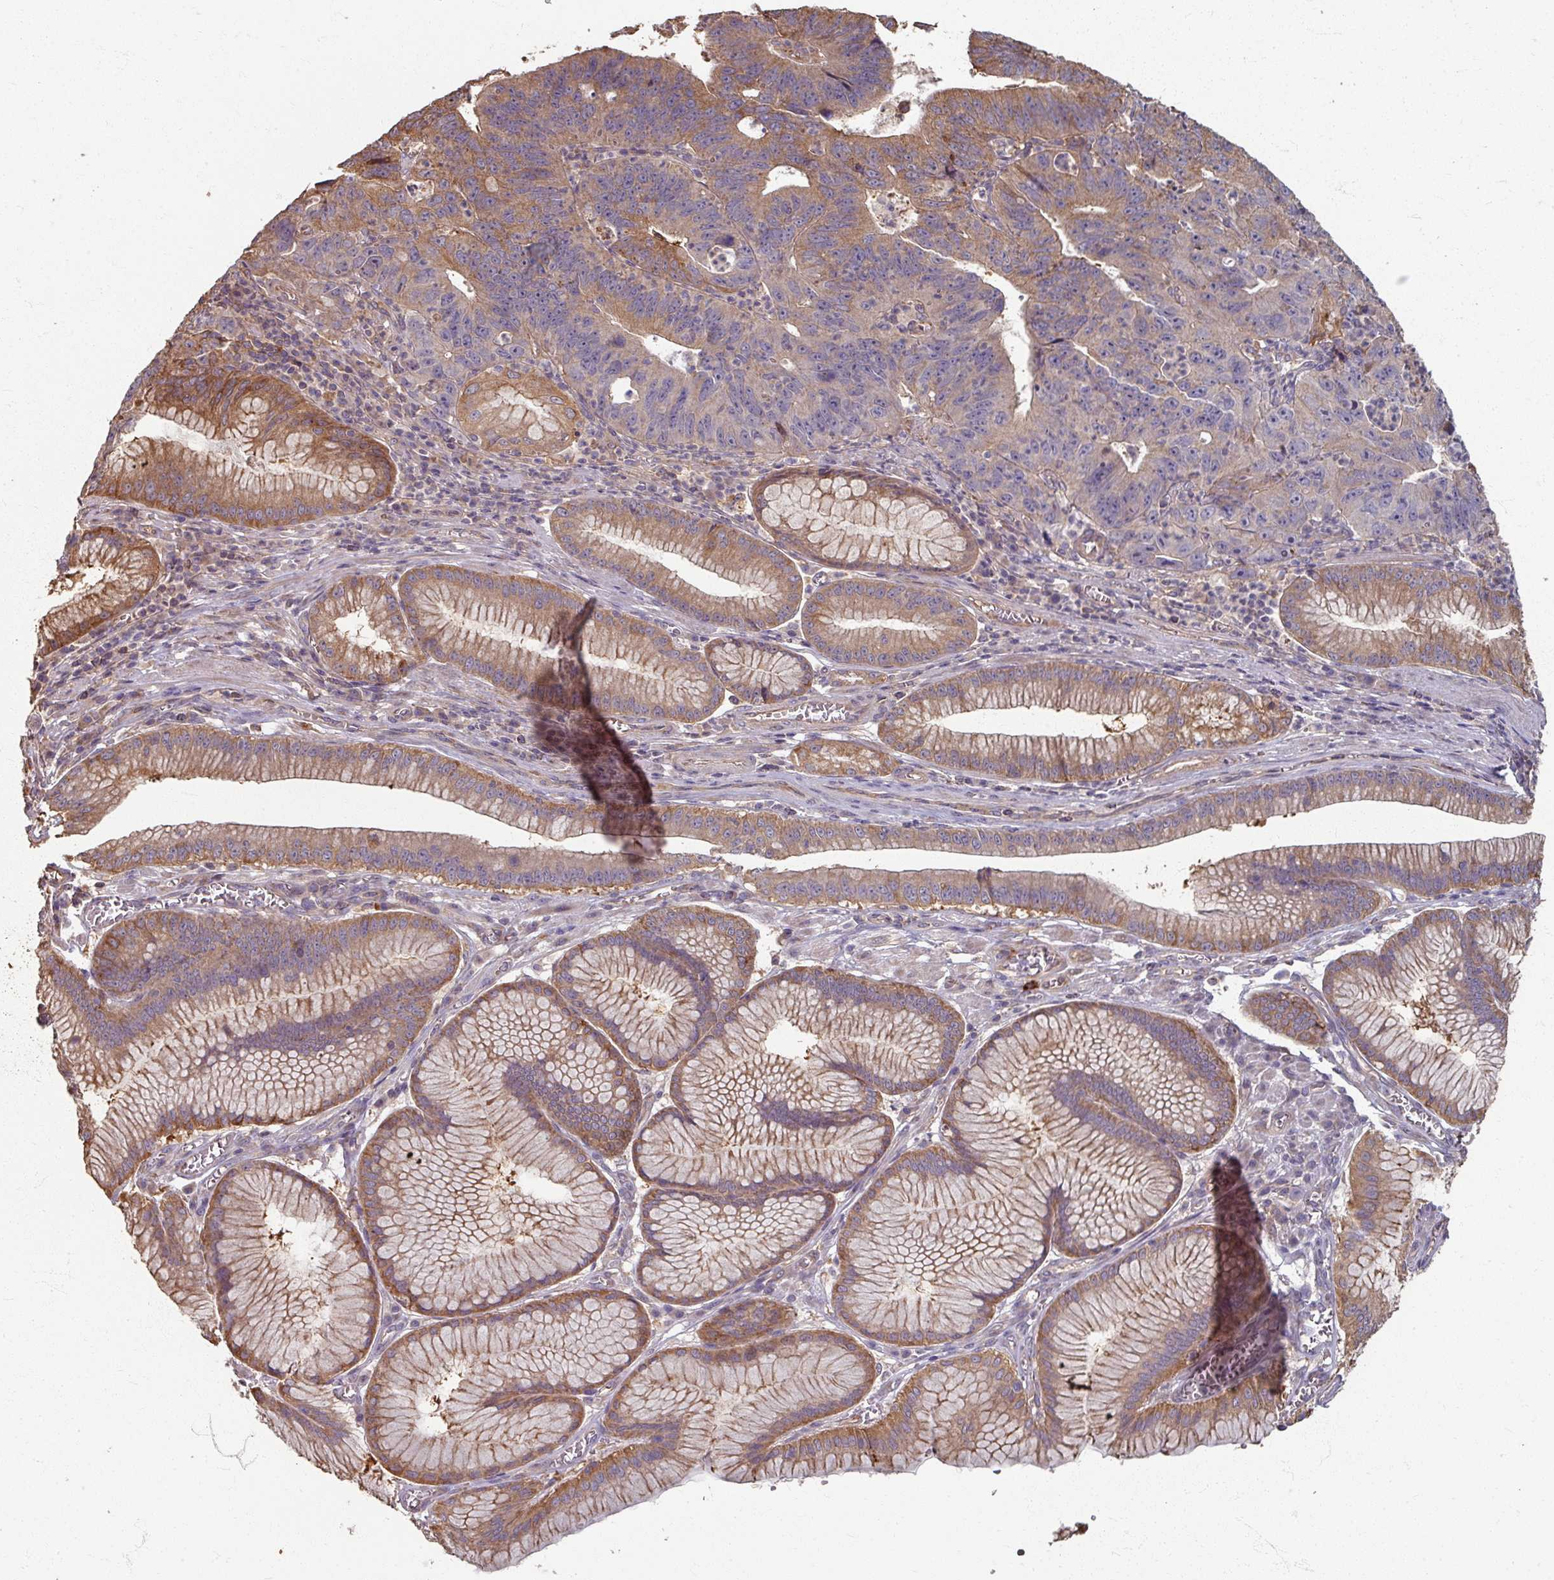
{"staining": {"intensity": "moderate", "quantity": "25%-75%", "location": "cytoplasmic/membranous"}, "tissue": "stomach cancer", "cell_type": "Tumor cells", "image_type": "cancer", "snomed": [{"axis": "morphology", "description": "Adenocarcinoma, NOS"}, {"axis": "topography", "description": "Stomach"}], "caption": "Brown immunohistochemical staining in stomach cancer (adenocarcinoma) exhibits moderate cytoplasmic/membranous positivity in approximately 25%-75% of tumor cells.", "gene": "CCDC68", "patient": {"sex": "male", "age": 59}}